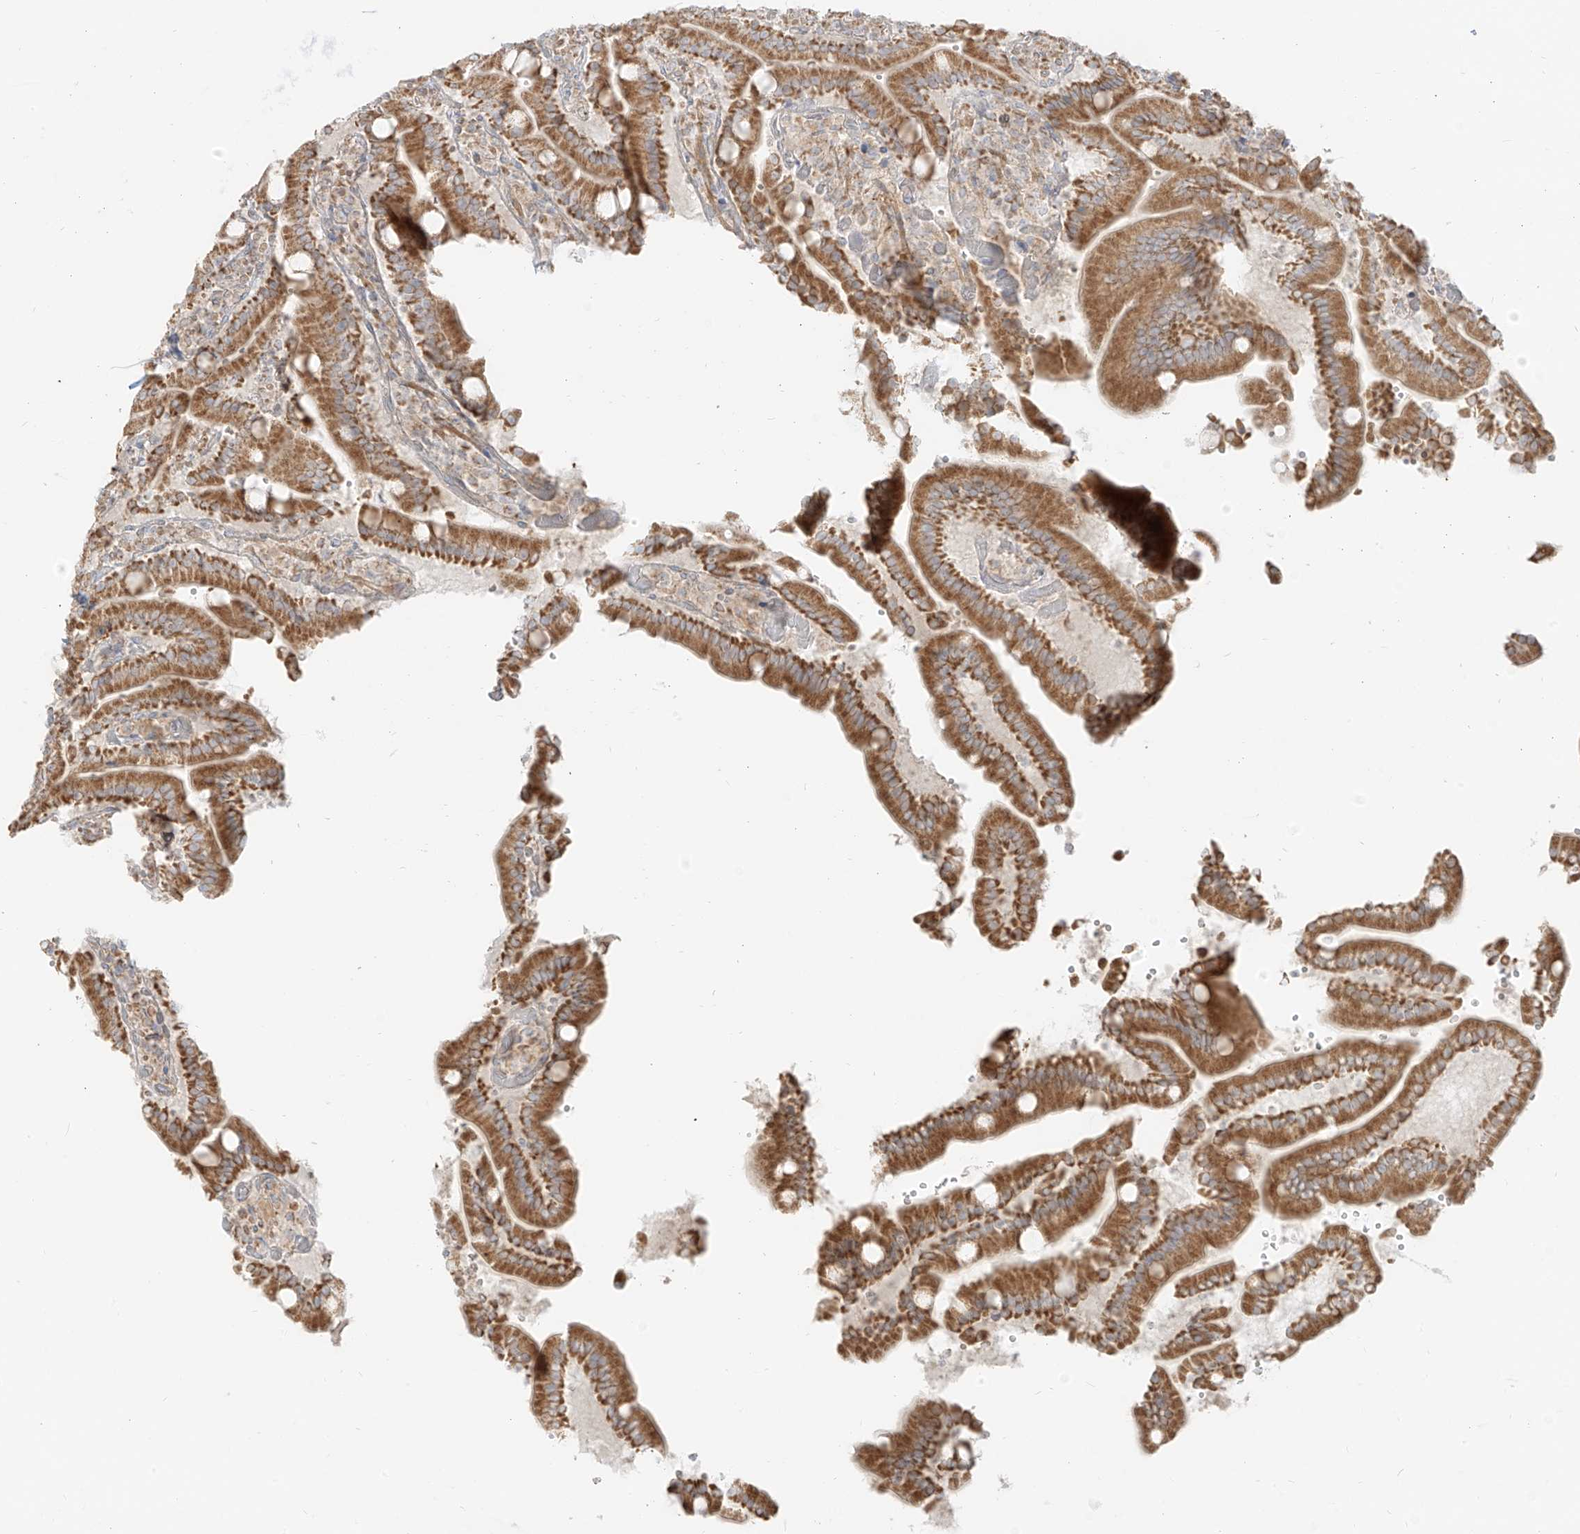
{"staining": {"intensity": "moderate", "quantity": ">75%", "location": "cytoplasmic/membranous"}, "tissue": "duodenum", "cell_type": "Glandular cells", "image_type": "normal", "snomed": [{"axis": "morphology", "description": "Normal tissue, NOS"}, {"axis": "topography", "description": "Duodenum"}], "caption": "This is a photomicrograph of immunohistochemistry (IHC) staining of normal duodenum, which shows moderate staining in the cytoplasmic/membranous of glandular cells.", "gene": "ZIM3", "patient": {"sex": "female", "age": 62}}